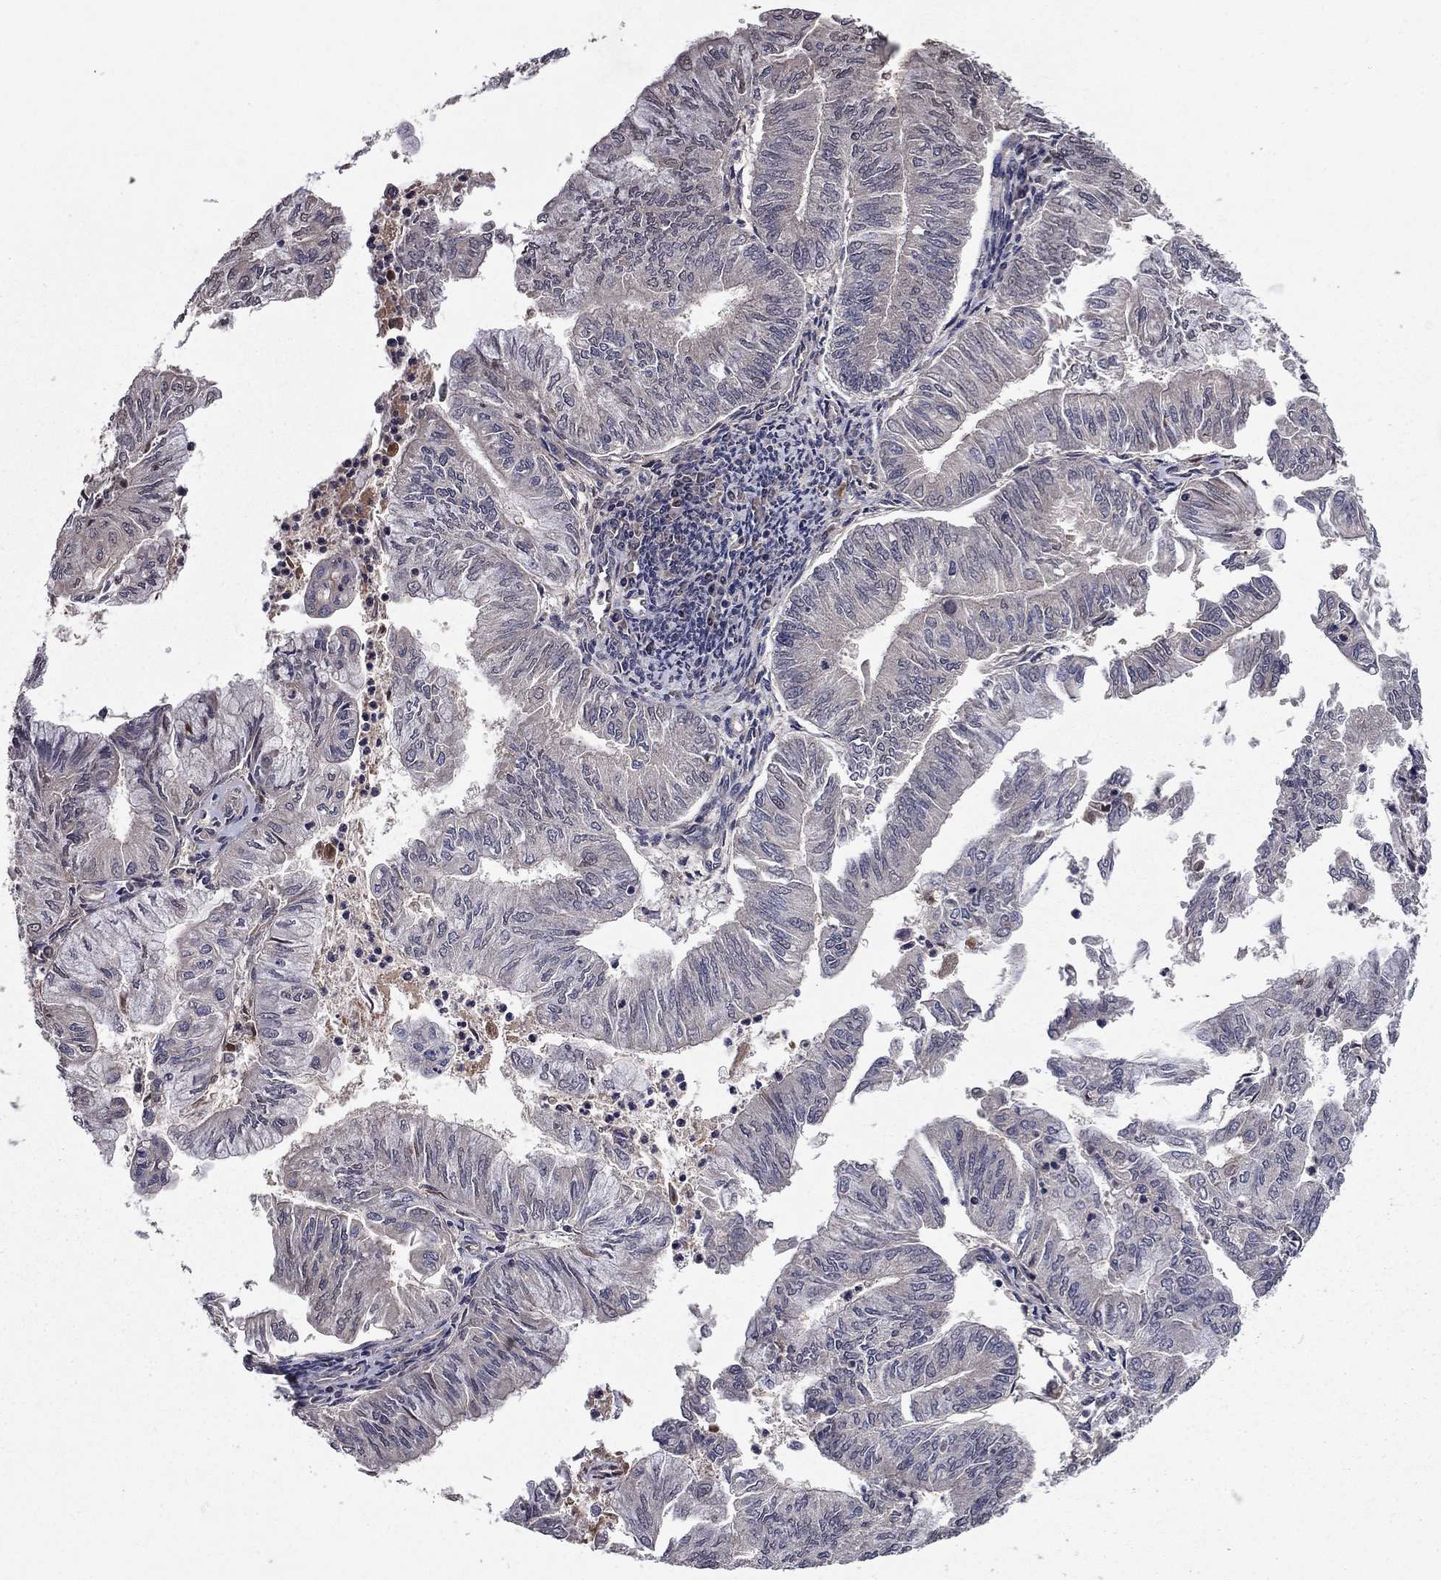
{"staining": {"intensity": "negative", "quantity": "none", "location": "none"}, "tissue": "endometrial cancer", "cell_type": "Tumor cells", "image_type": "cancer", "snomed": [{"axis": "morphology", "description": "Adenocarcinoma, NOS"}, {"axis": "topography", "description": "Endometrium"}], "caption": "There is no significant positivity in tumor cells of endometrial cancer (adenocarcinoma). (Immunohistochemistry (ihc), brightfield microscopy, high magnification).", "gene": "PROS1", "patient": {"sex": "female", "age": 59}}